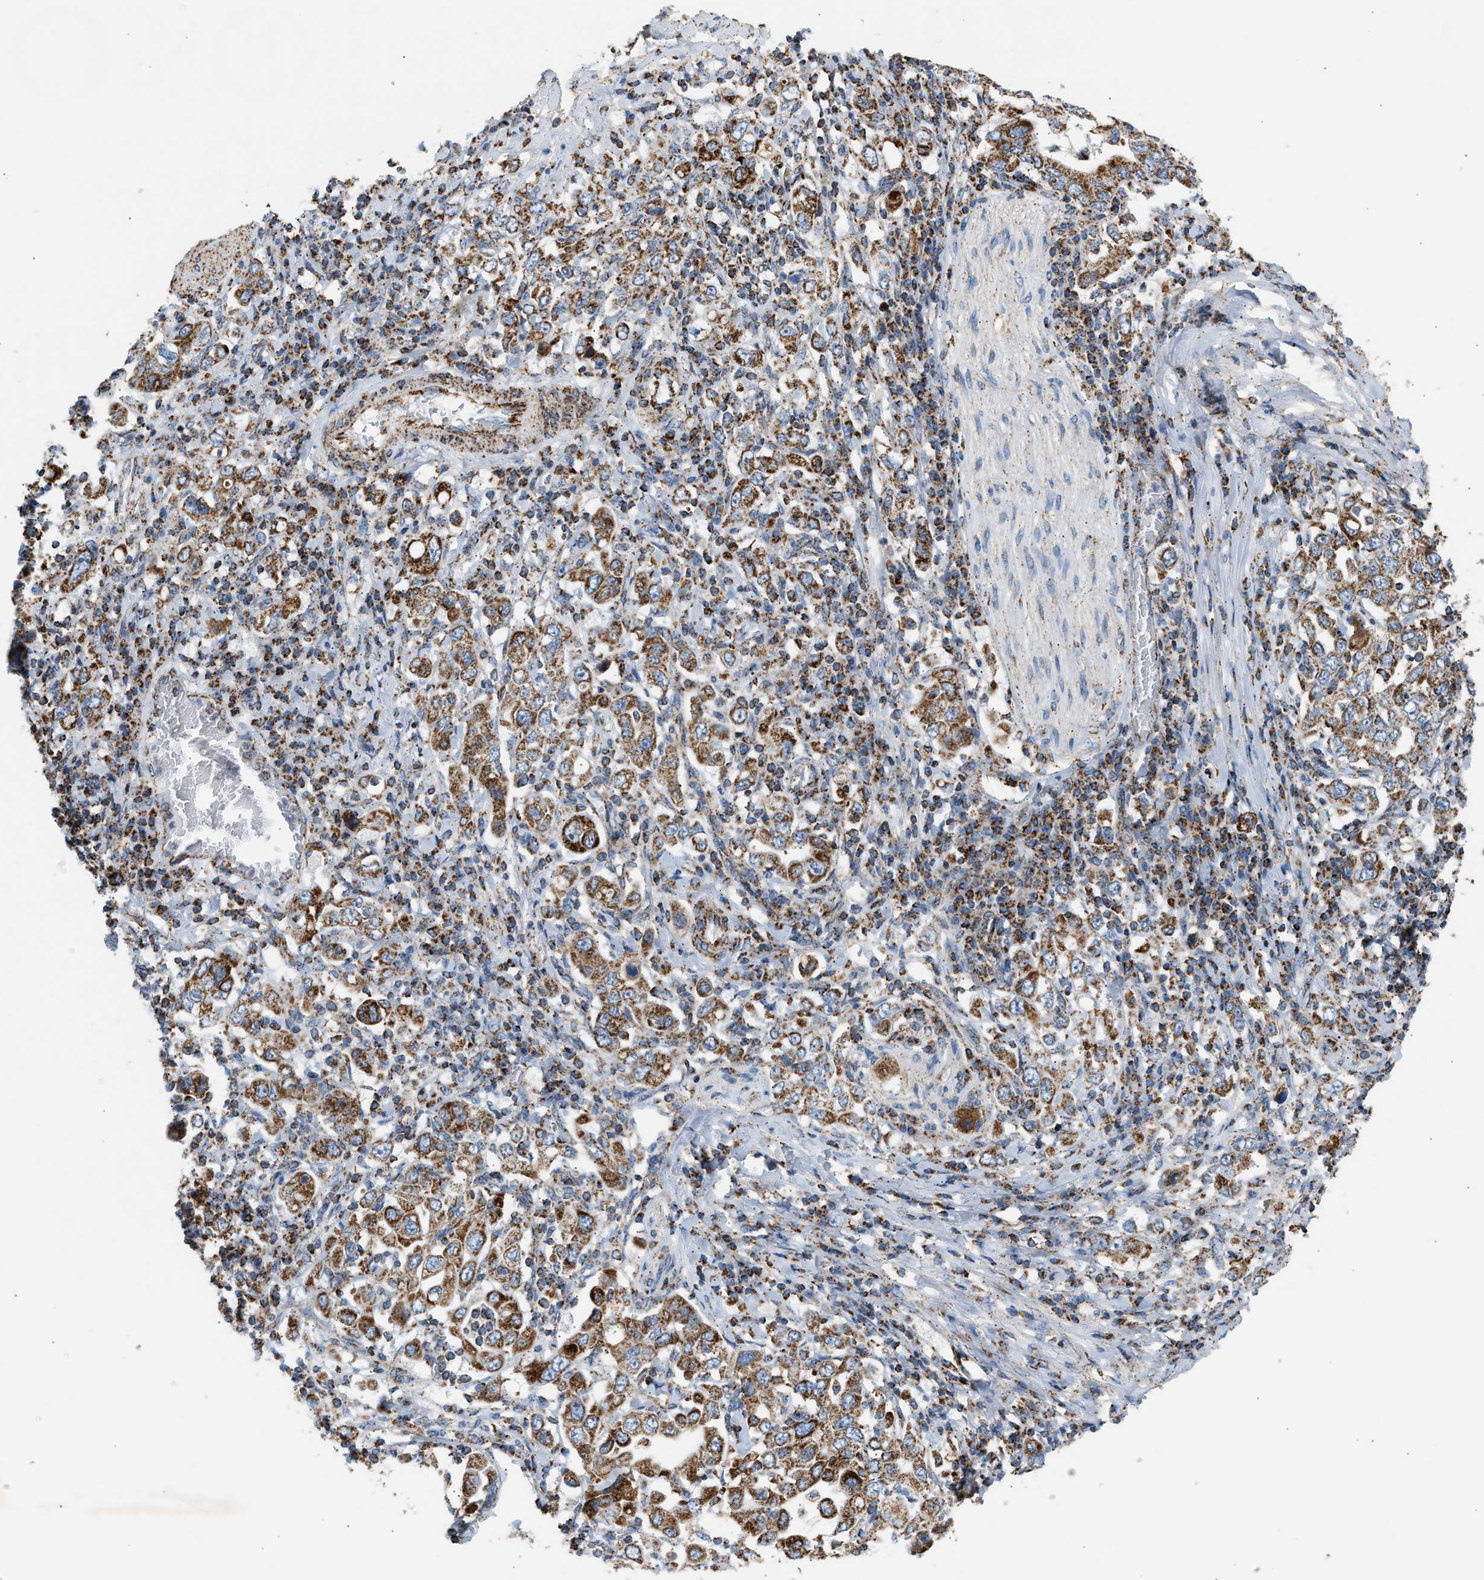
{"staining": {"intensity": "moderate", "quantity": ">75%", "location": "cytoplasmic/membranous"}, "tissue": "stomach cancer", "cell_type": "Tumor cells", "image_type": "cancer", "snomed": [{"axis": "morphology", "description": "Adenocarcinoma, NOS"}, {"axis": "topography", "description": "Stomach, upper"}], "caption": "A histopathology image of human adenocarcinoma (stomach) stained for a protein shows moderate cytoplasmic/membranous brown staining in tumor cells.", "gene": "OGDH", "patient": {"sex": "male", "age": 62}}